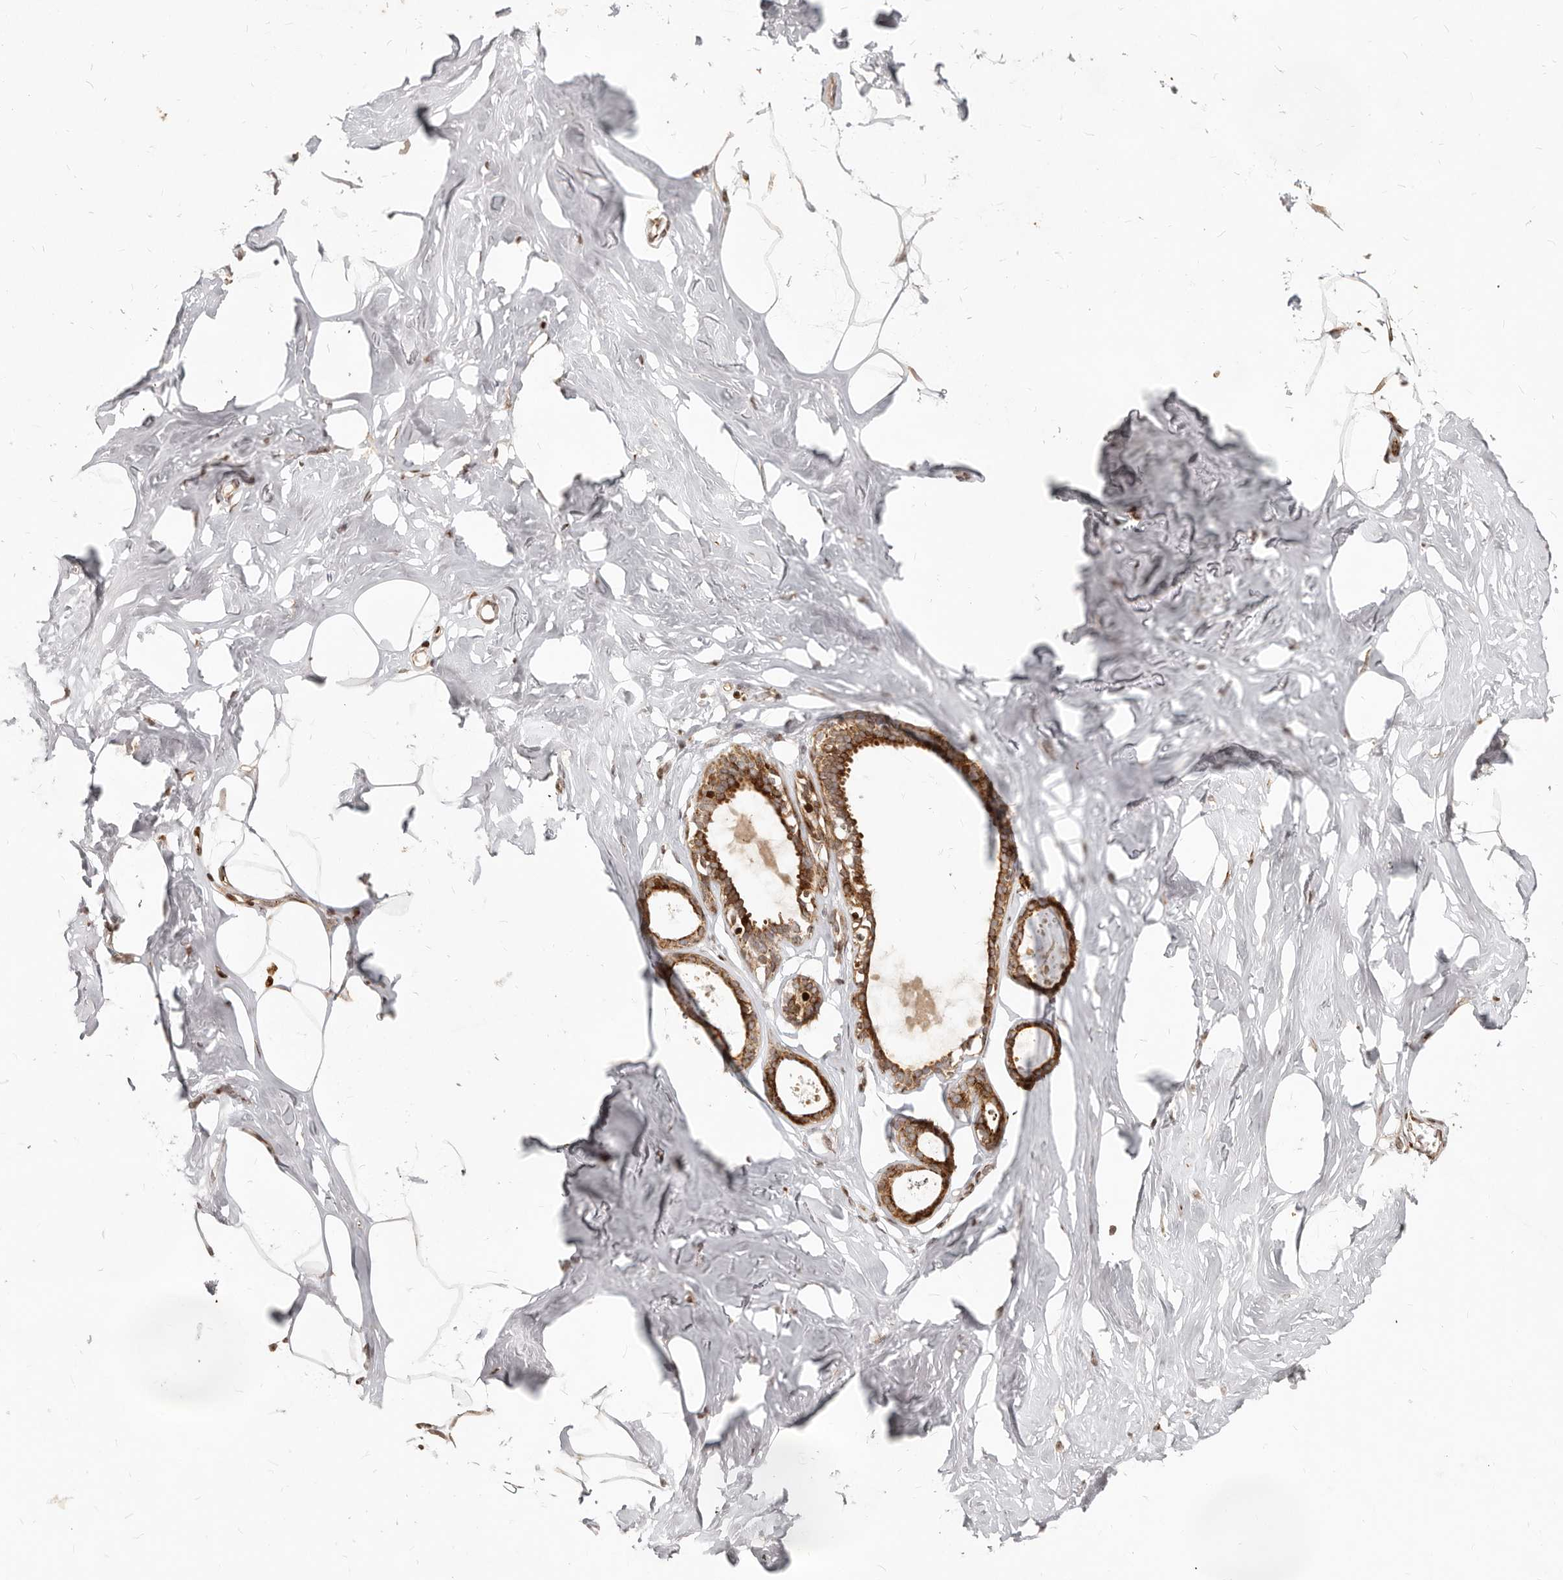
{"staining": {"intensity": "weak", "quantity": "25%-75%", "location": "cytoplasmic/membranous"}, "tissue": "adipose tissue", "cell_type": "Adipocytes", "image_type": "normal", "snomed": [{"axis": "morphology", "description": "Normal tissue, NOS"}, {"axis": "morphology", "description": "Fibrosis, NOS"}, {"axis": "topography", "description": "Breast"}, {"axis": "topography", "description": "Adipose tissue"}], "caption": "Protein positivity by immunohistochemistry (IHC) demonstrates weak cytoplasmic/membranous staining in approximately 25%-75% of adipocytes in normal adipose tissue.", "gene": "TRIM4", "patient": {"sex": "female", "age": 39}}